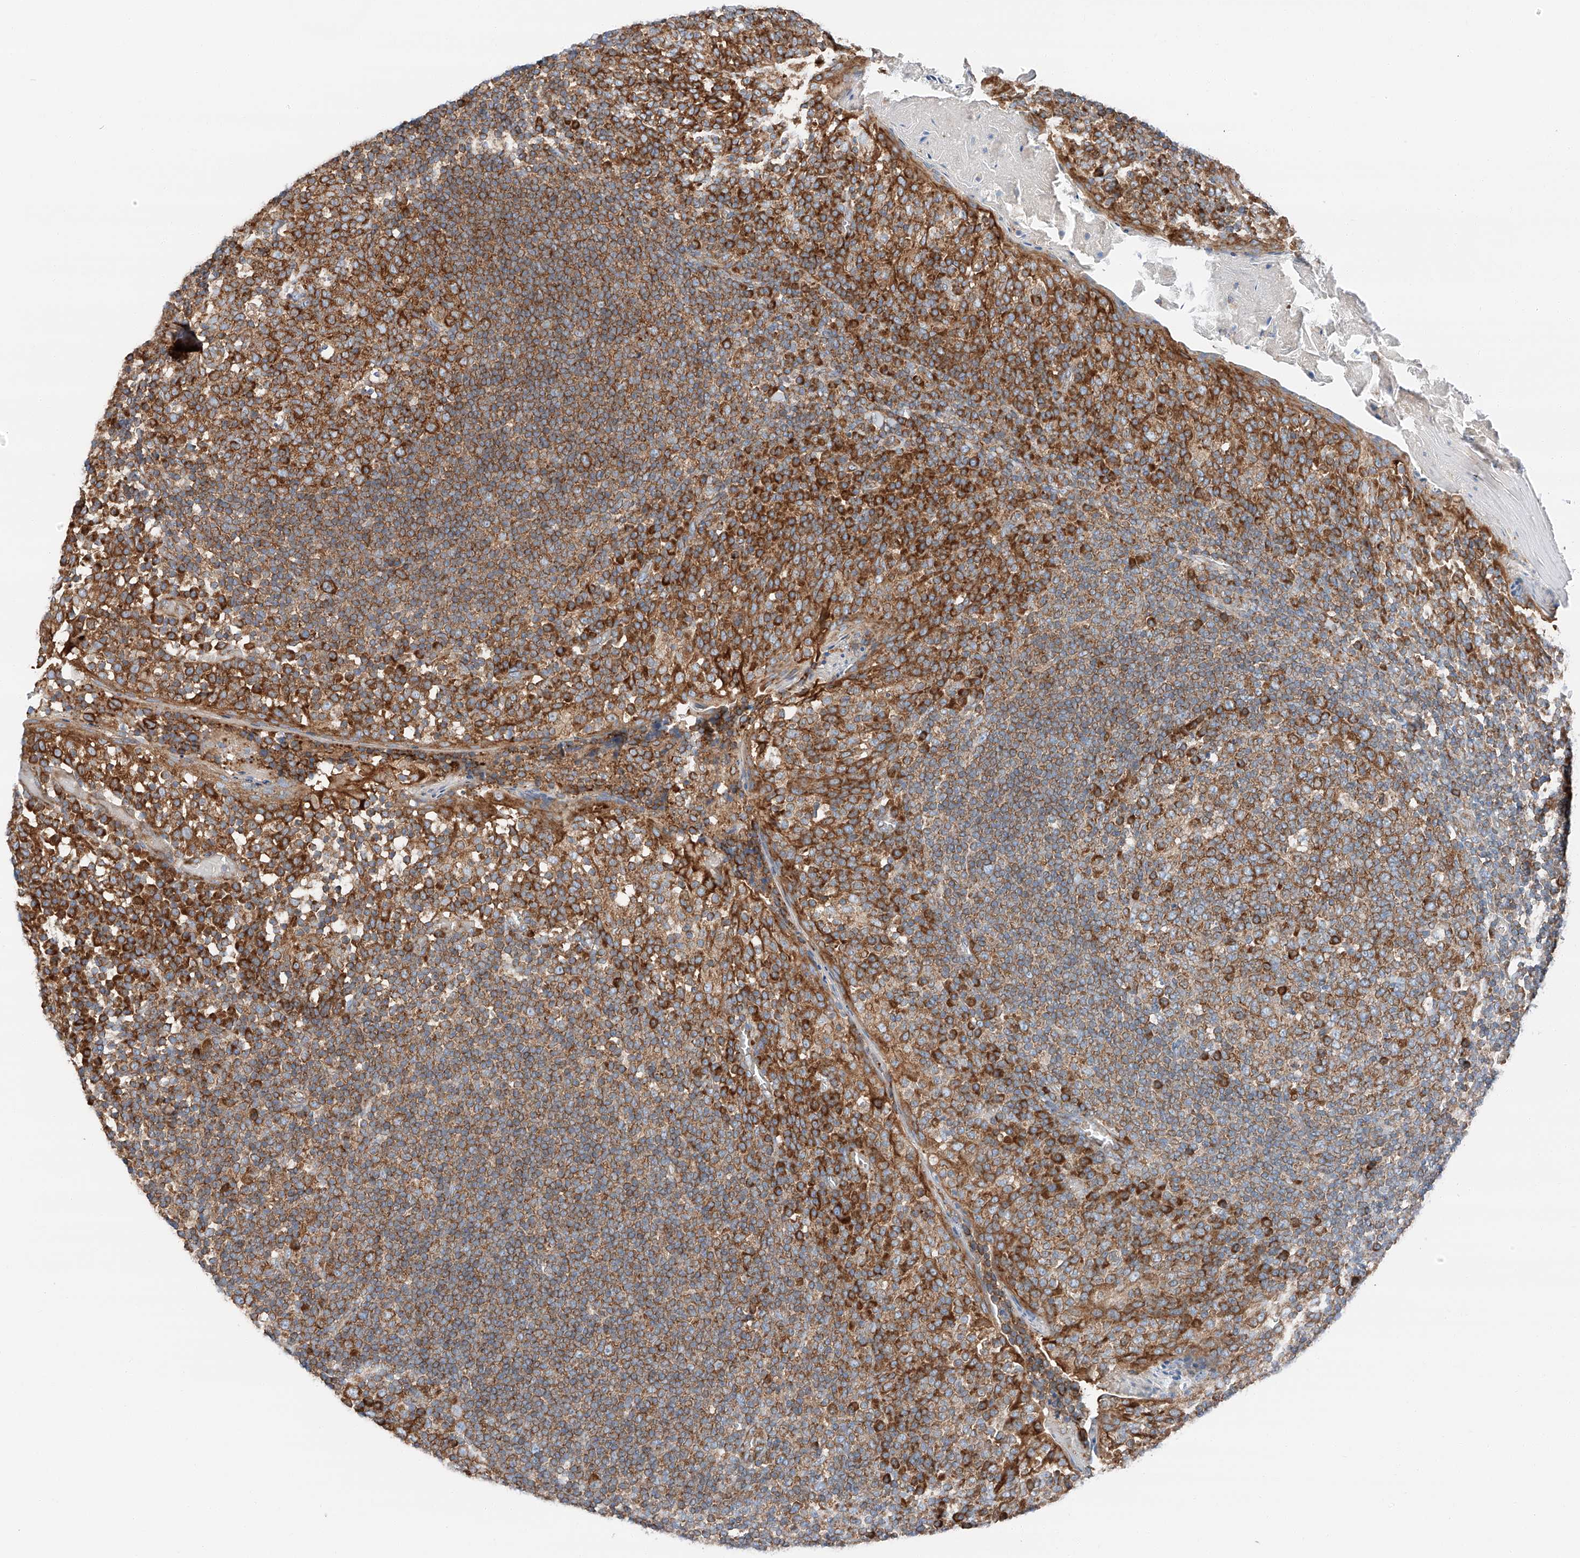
{"staining": {"intensity": "strong", "quantity": "25%-75%", "location": "cytoplasmic/membranous"}, "tissue": "tonsil", "cell_type": "Germinal center cells", "image_type": "normal", "snomed": [{"axis": "morphology", "description": "Normal tissue, NOS"}, {"axis": "topography", "description": "Tonsil"}], "caption": "Protein staining of unremarkable tonsil reveals strong cytoplasmic/membranous expression in about 25%-75% of germinal center cells.", "gene": "ZC3H15", "patient": {"sex": "female", "age": 19}}